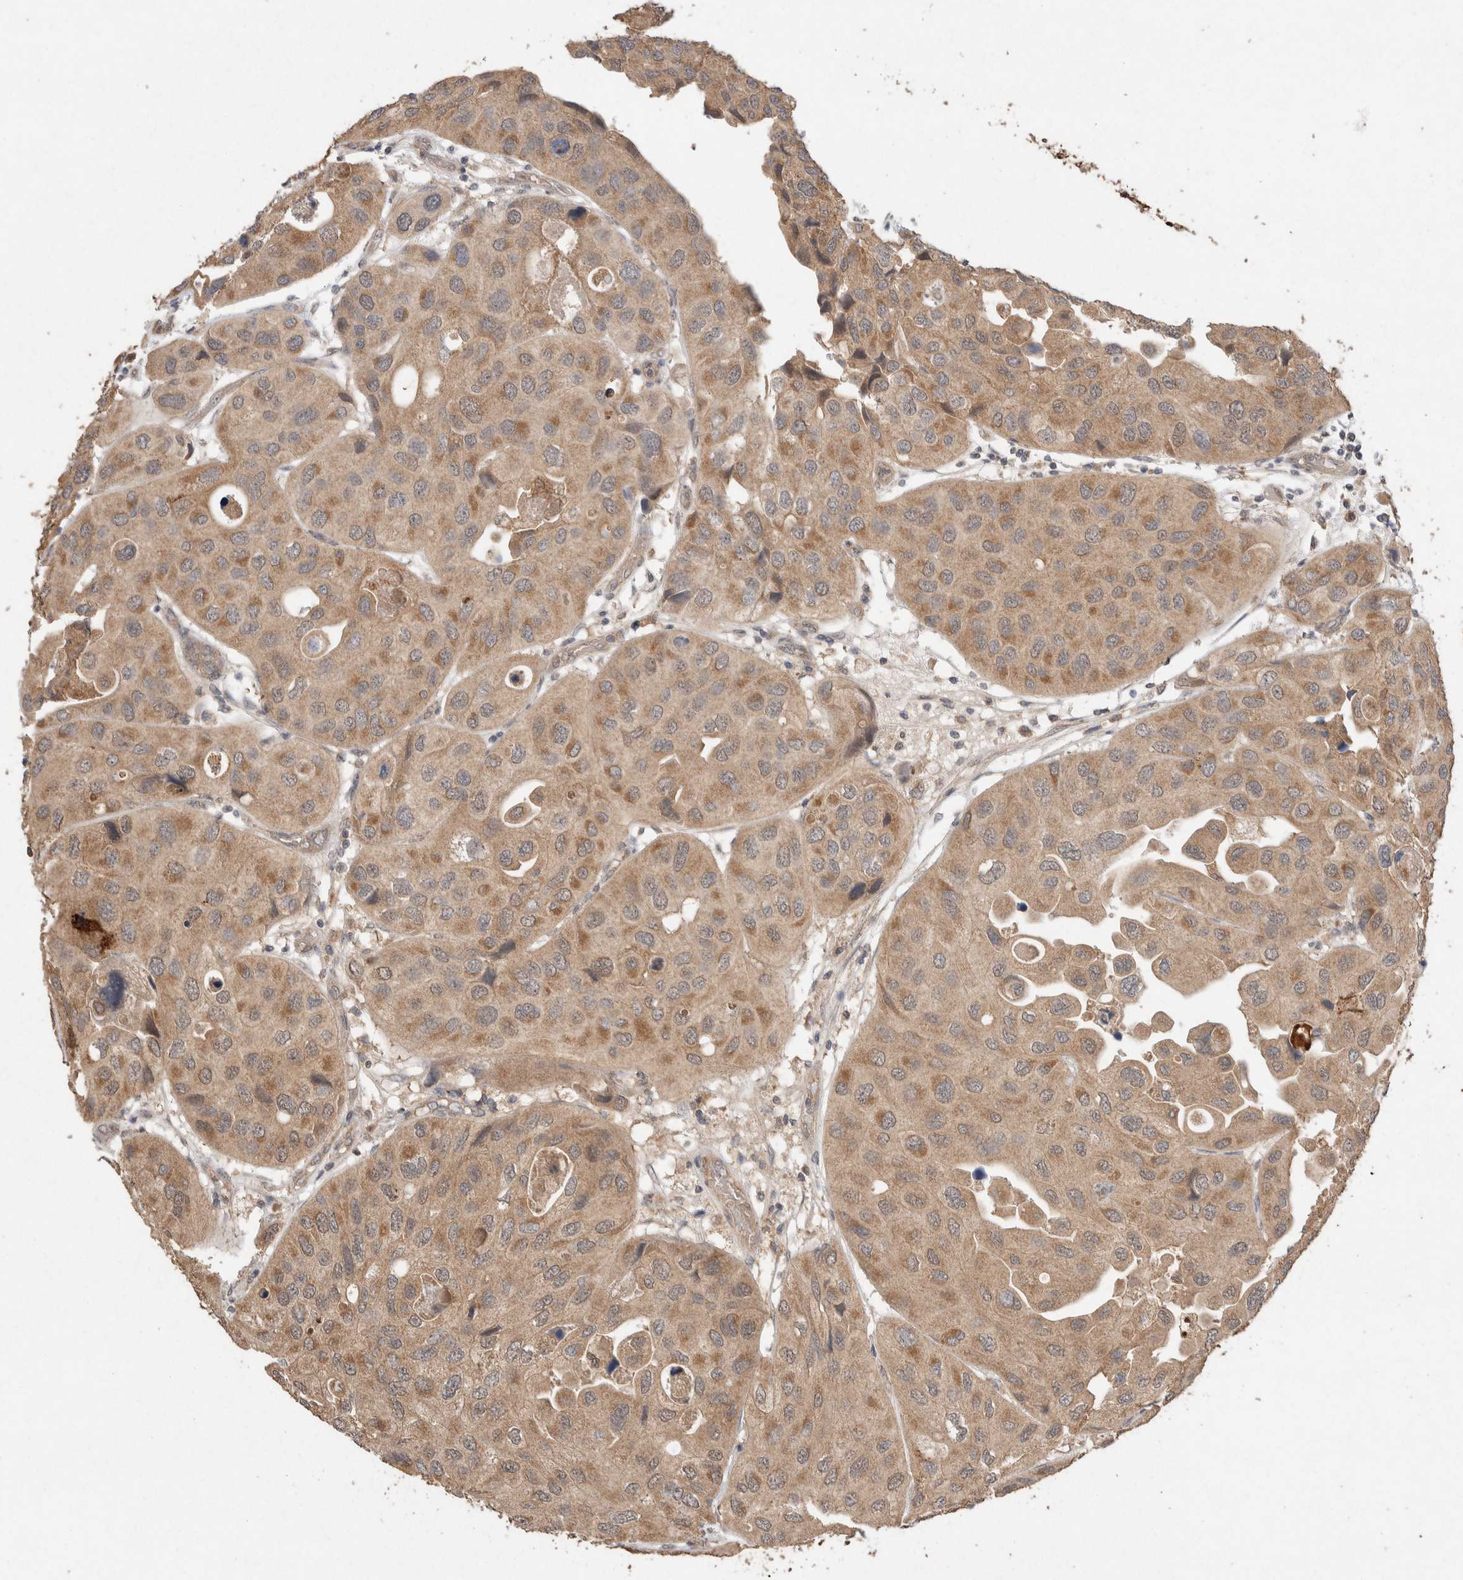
{"staining": {"intensity": "moderate", "quantity": ">75%", "location": "cytoplasmic/membranous"}, "tissue": "urothelial cancer", "cell_type": "Tumor cells", "image_type": "cancer", "snomed": [{"axis": "morphology", "description": "Urothelial carcinoma, High grade"}, {"axis": "topography", "description": "Urinary bladder"}], "caption": "Moderate cytoplasmic/membranous positivity for a protein is present in approximately >75% of tumor cells of urothelial cancer using immunohistochemistry (IHC).", "gene": "KCNJ5", "patient": {"sex": "female", "age": 64}}